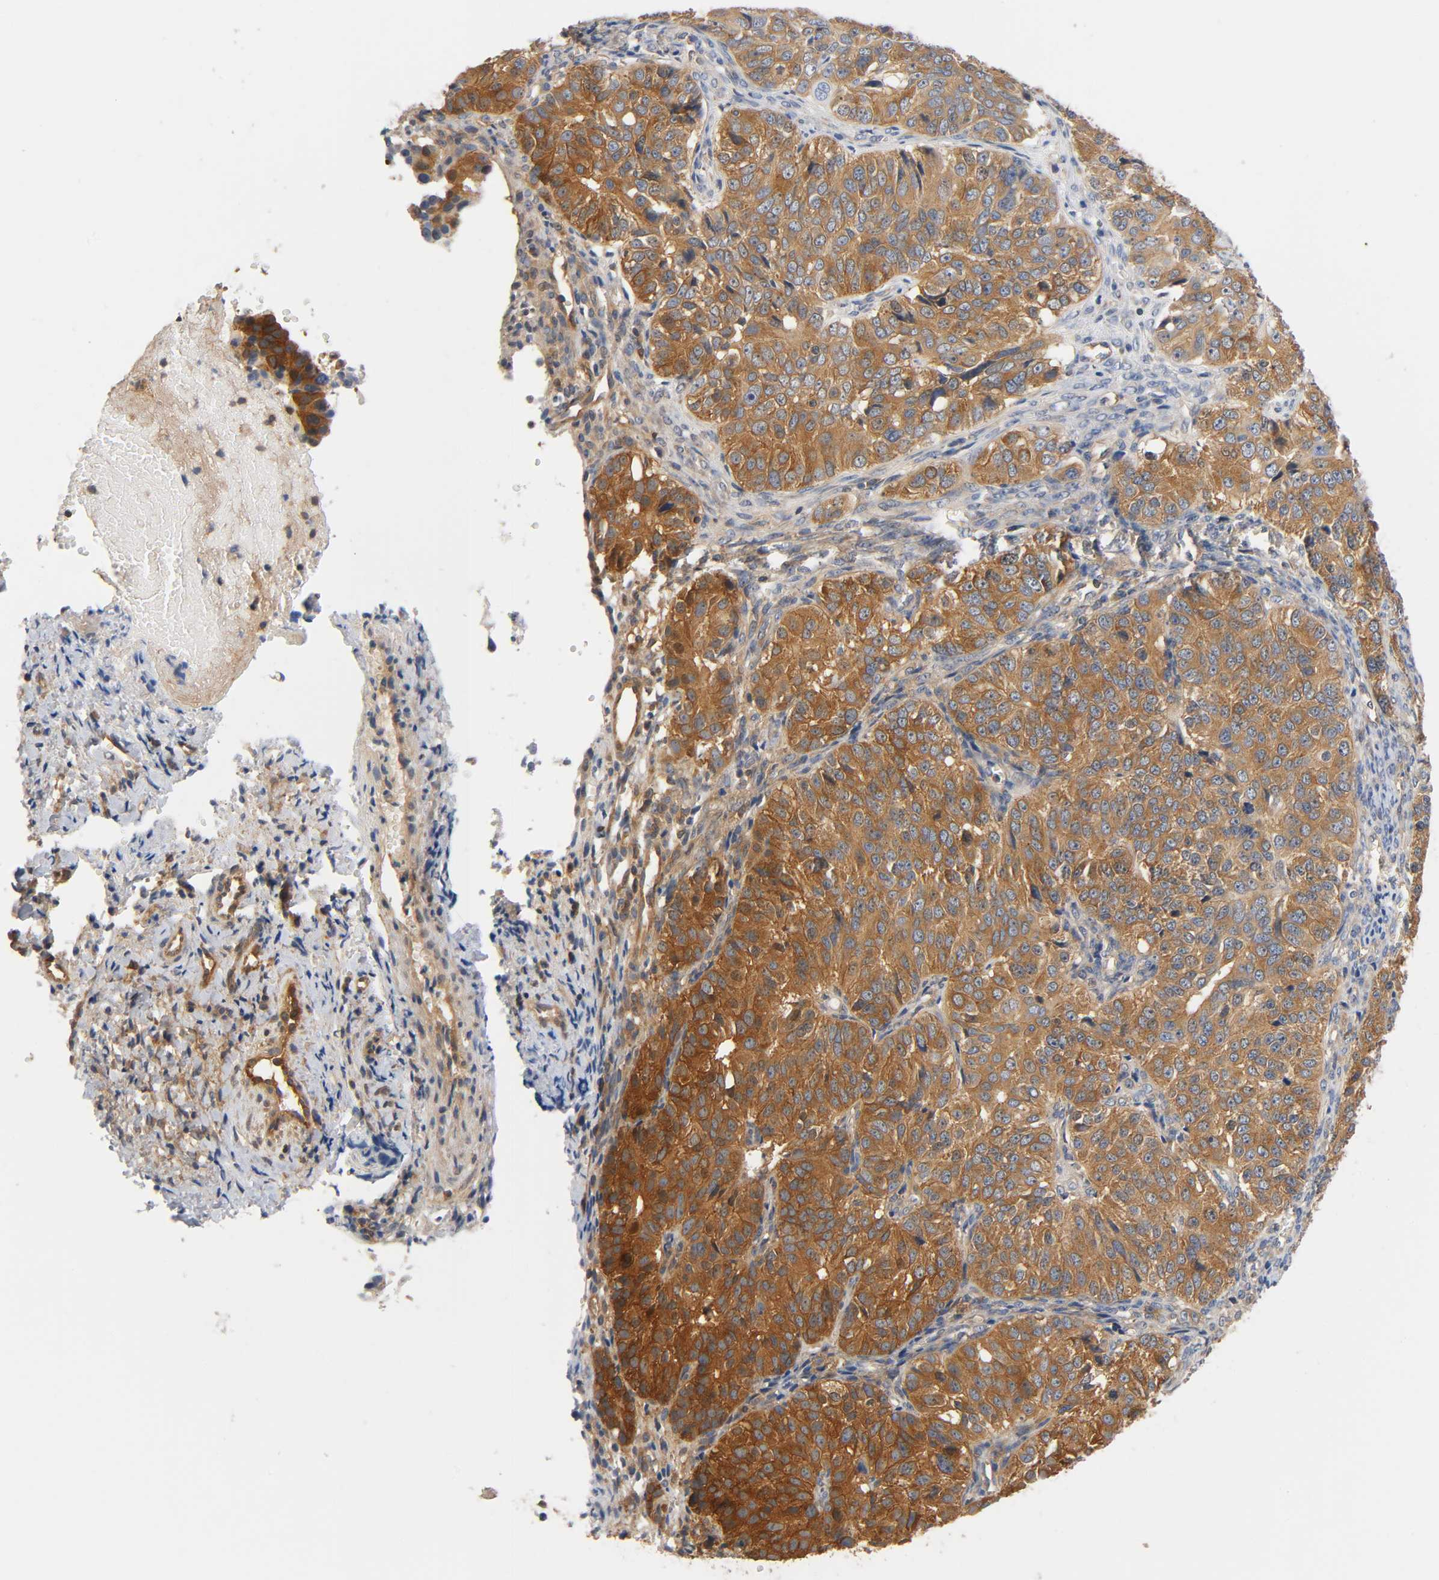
{"staining": {"intensity": "strong", "quantity": ">75%", "location": "cytoplasmic/membranous"}, "tissue": "ovarian cancer", "cell_type": "Tumor cells", "image_type": "cancer", "snomed": [{"axis": "morphology", "description": "Carcinoma, endometroid"}, {"axis": "topography", "description": "Ovary"}], "caption": "Tumor cells reveal high levels of strong cytoplasmic/membranous positivity in about >75% of cells in ovarian endometroid carcinoma.", "gene": "PRKAB1", "patient": {"sex": "female", "age": 51}}